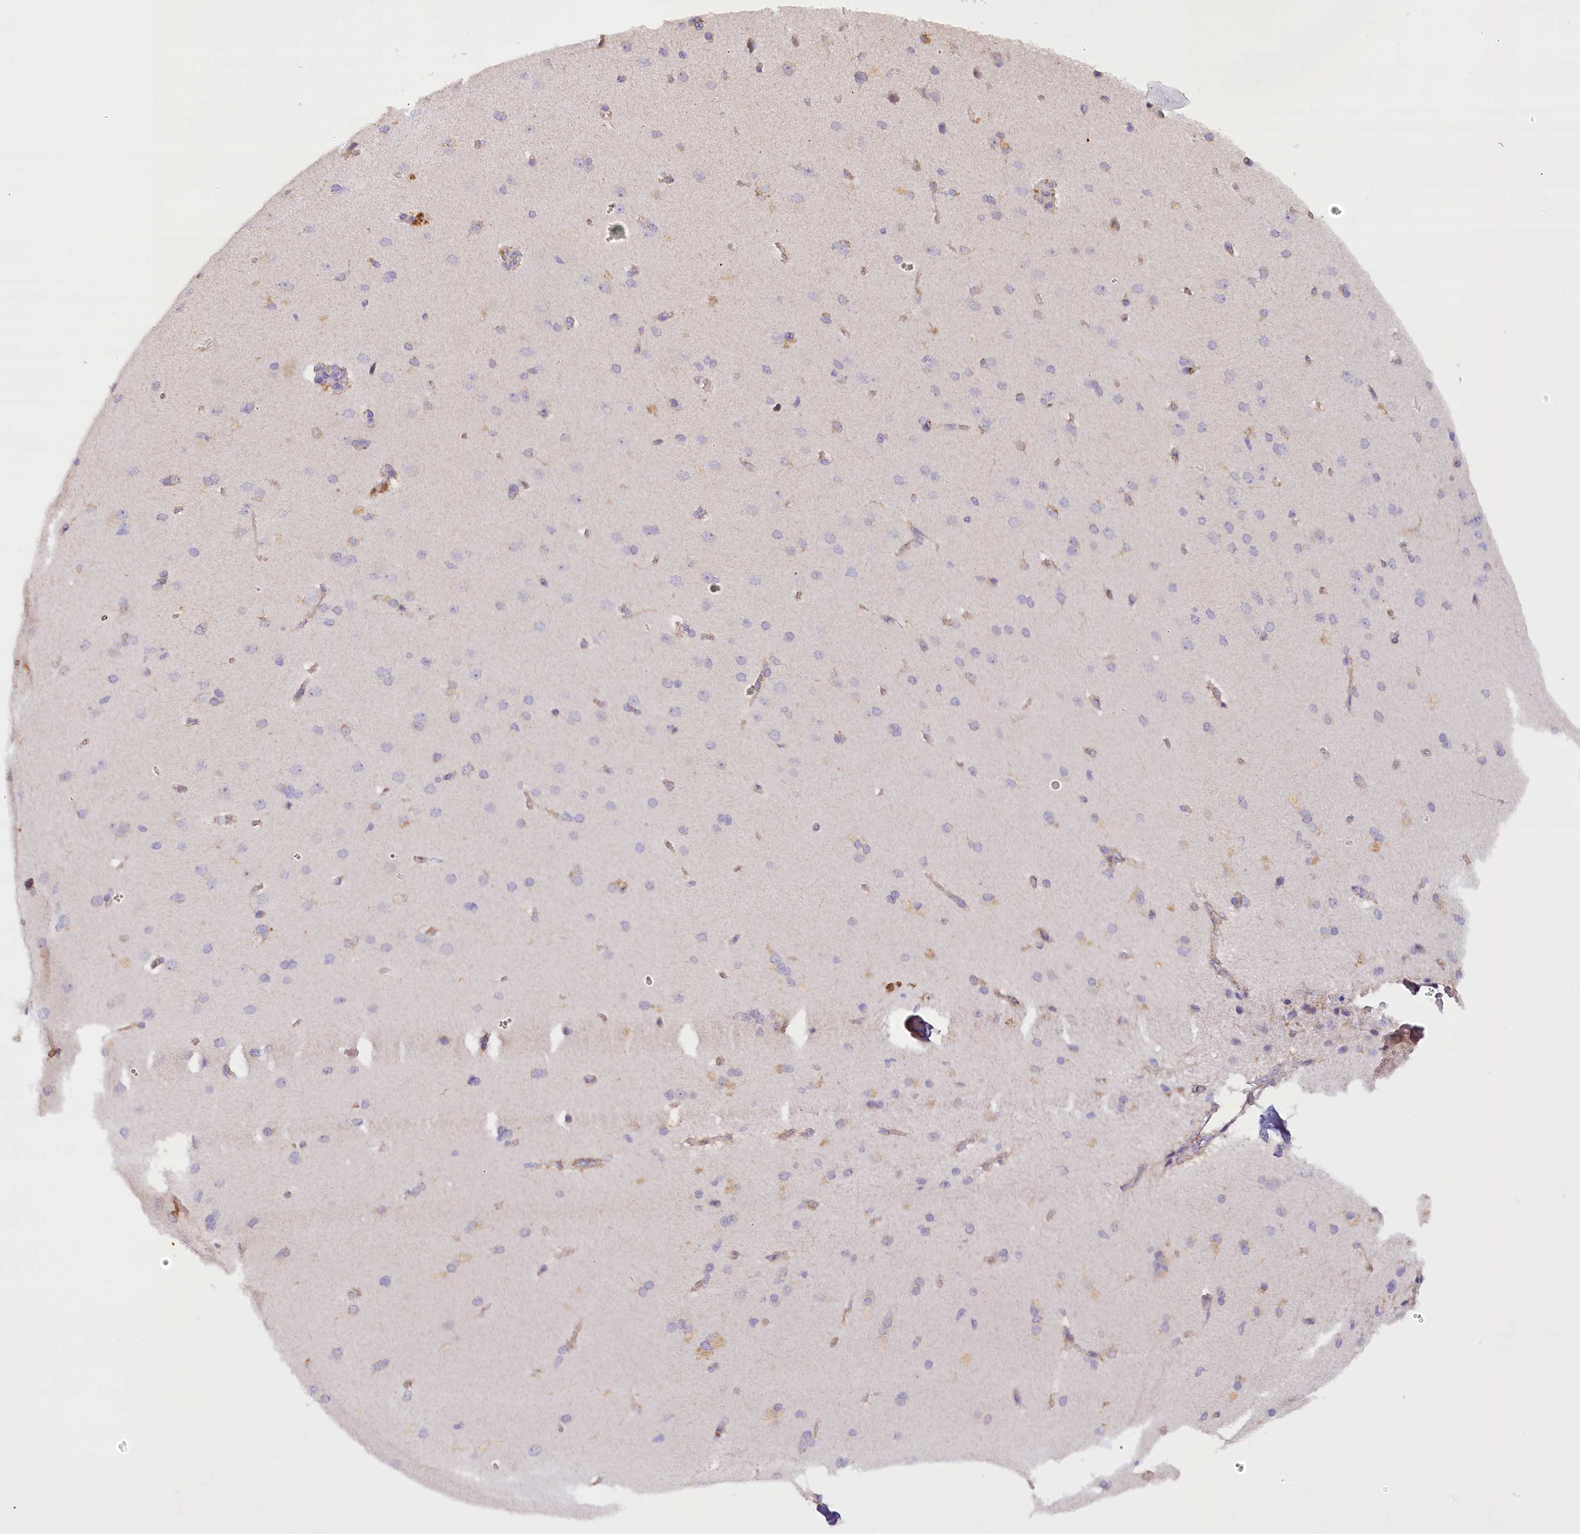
{"staining": {"intensity": "negative", "quantity": "none", "location": "none"}, "tissue": "cerebral cortex", "cell_type": "Endothelial cells", "image_type": "normal", "snomed": [{"axis": "morphology", "description": "Normal tissue, NOS"}, {"axis": "topography", "description": "Cerebral cortex"}], "caption": "The IHC image has no significant expression in endothelial cells of cerebral cortex. (DAB (3,3'-diaminobenzidine) immunohistochemistry with hematoxylin counter stain).", "gene": "DCUN1D1", "patient": {"sex": "male", "age": 62}}